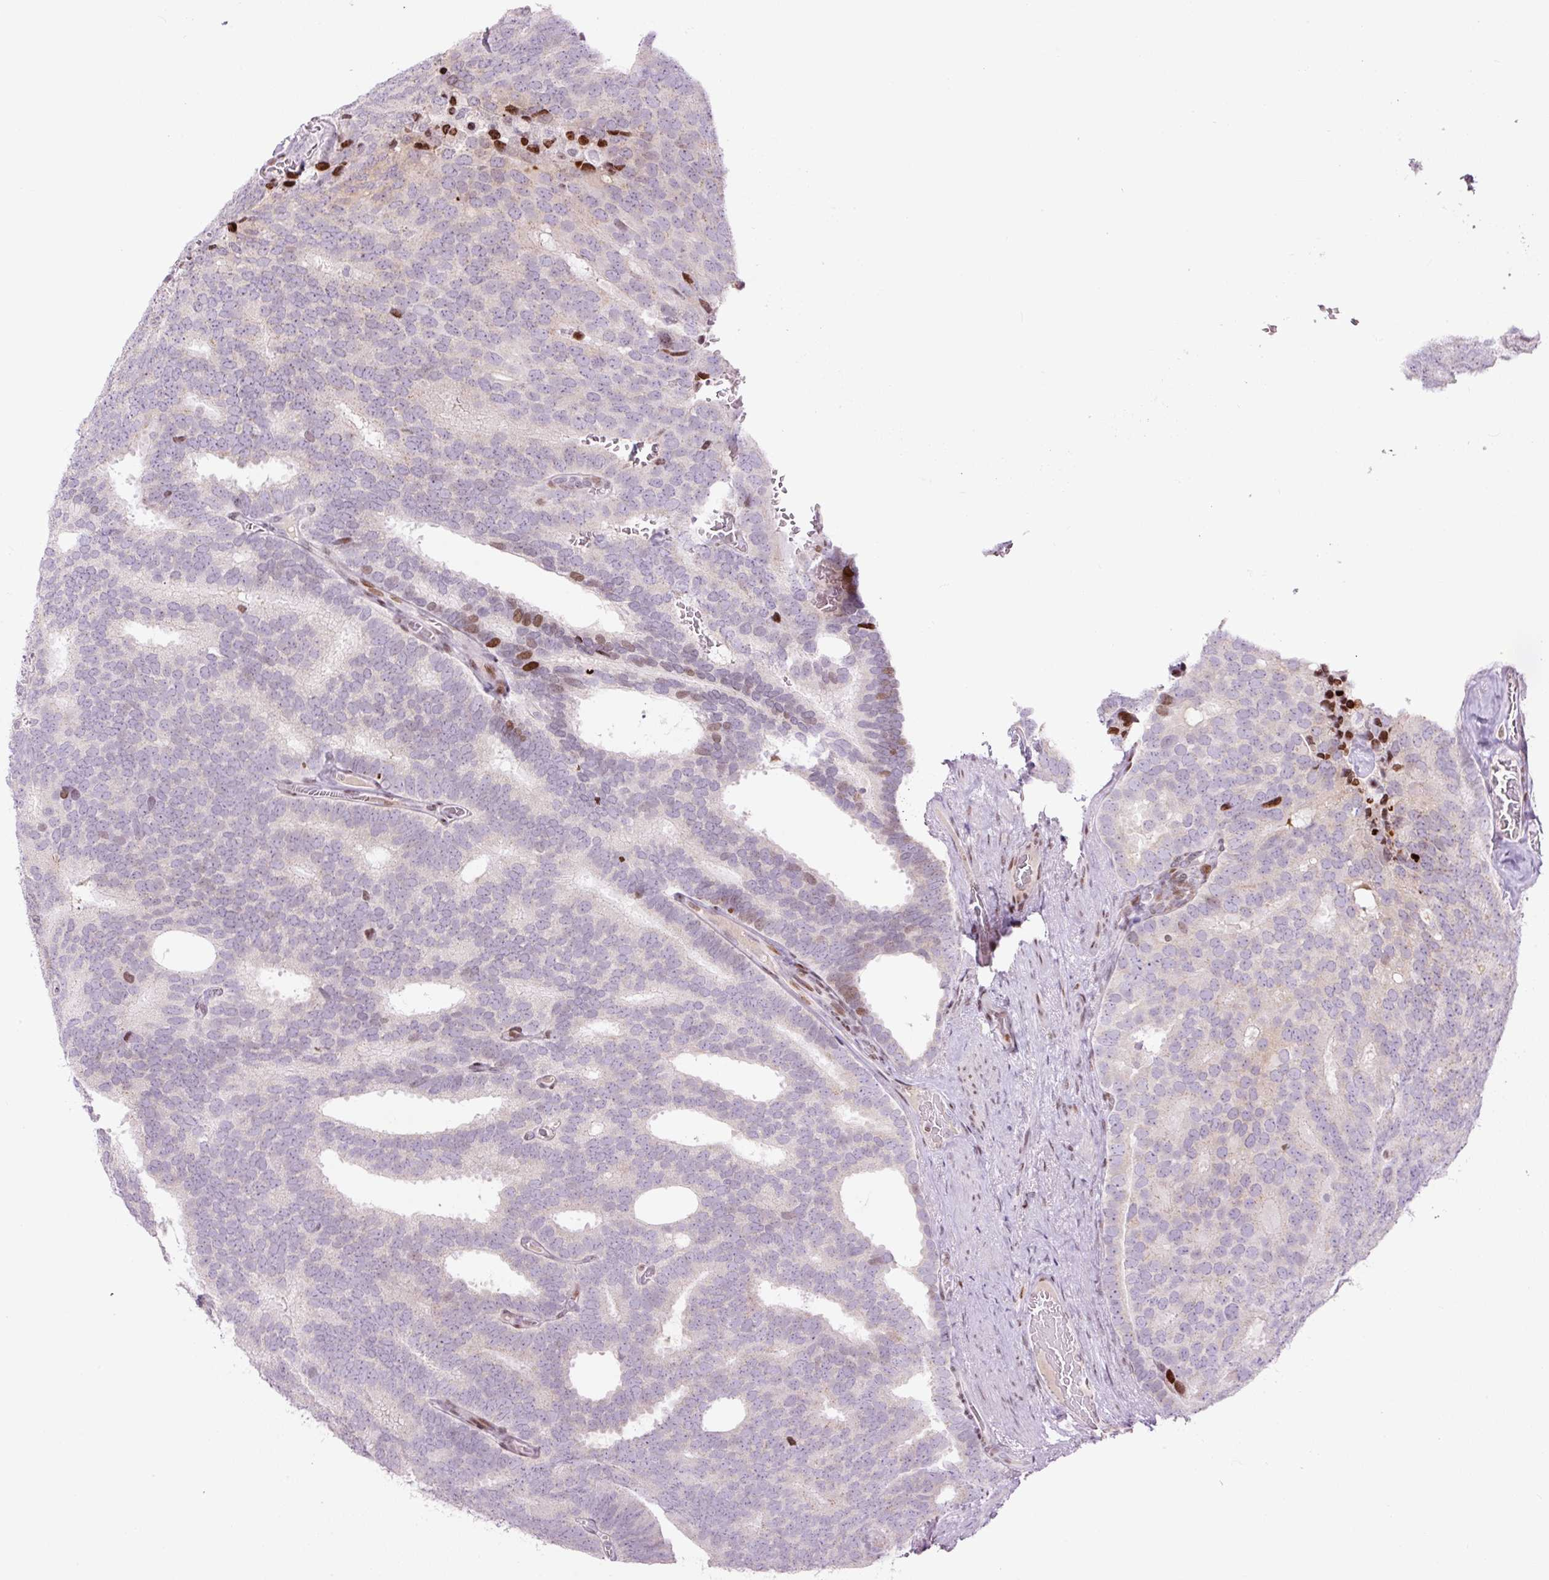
{"staining": {"intensity": "moderate", "quantity": "25%-75%", "location": "nuclear"}, "tissue": "prostate cancer", "cell_type": "Tumor cells", "image_type": "cancer", "snomed": [{"axis": "morphology", "description": "Adenocarcinoma, Low grade"}, {"axis": "topography", "description": "Prostate"}], "caption": "Protein expression analysis of adenocarcinoma (low-grade) (prostate) demonstrates moderate nuclear expression in approximately 25%-75% of tumor cells.", "gene": "TMEM177", "patient": {"sex": "male", "age": 71}}